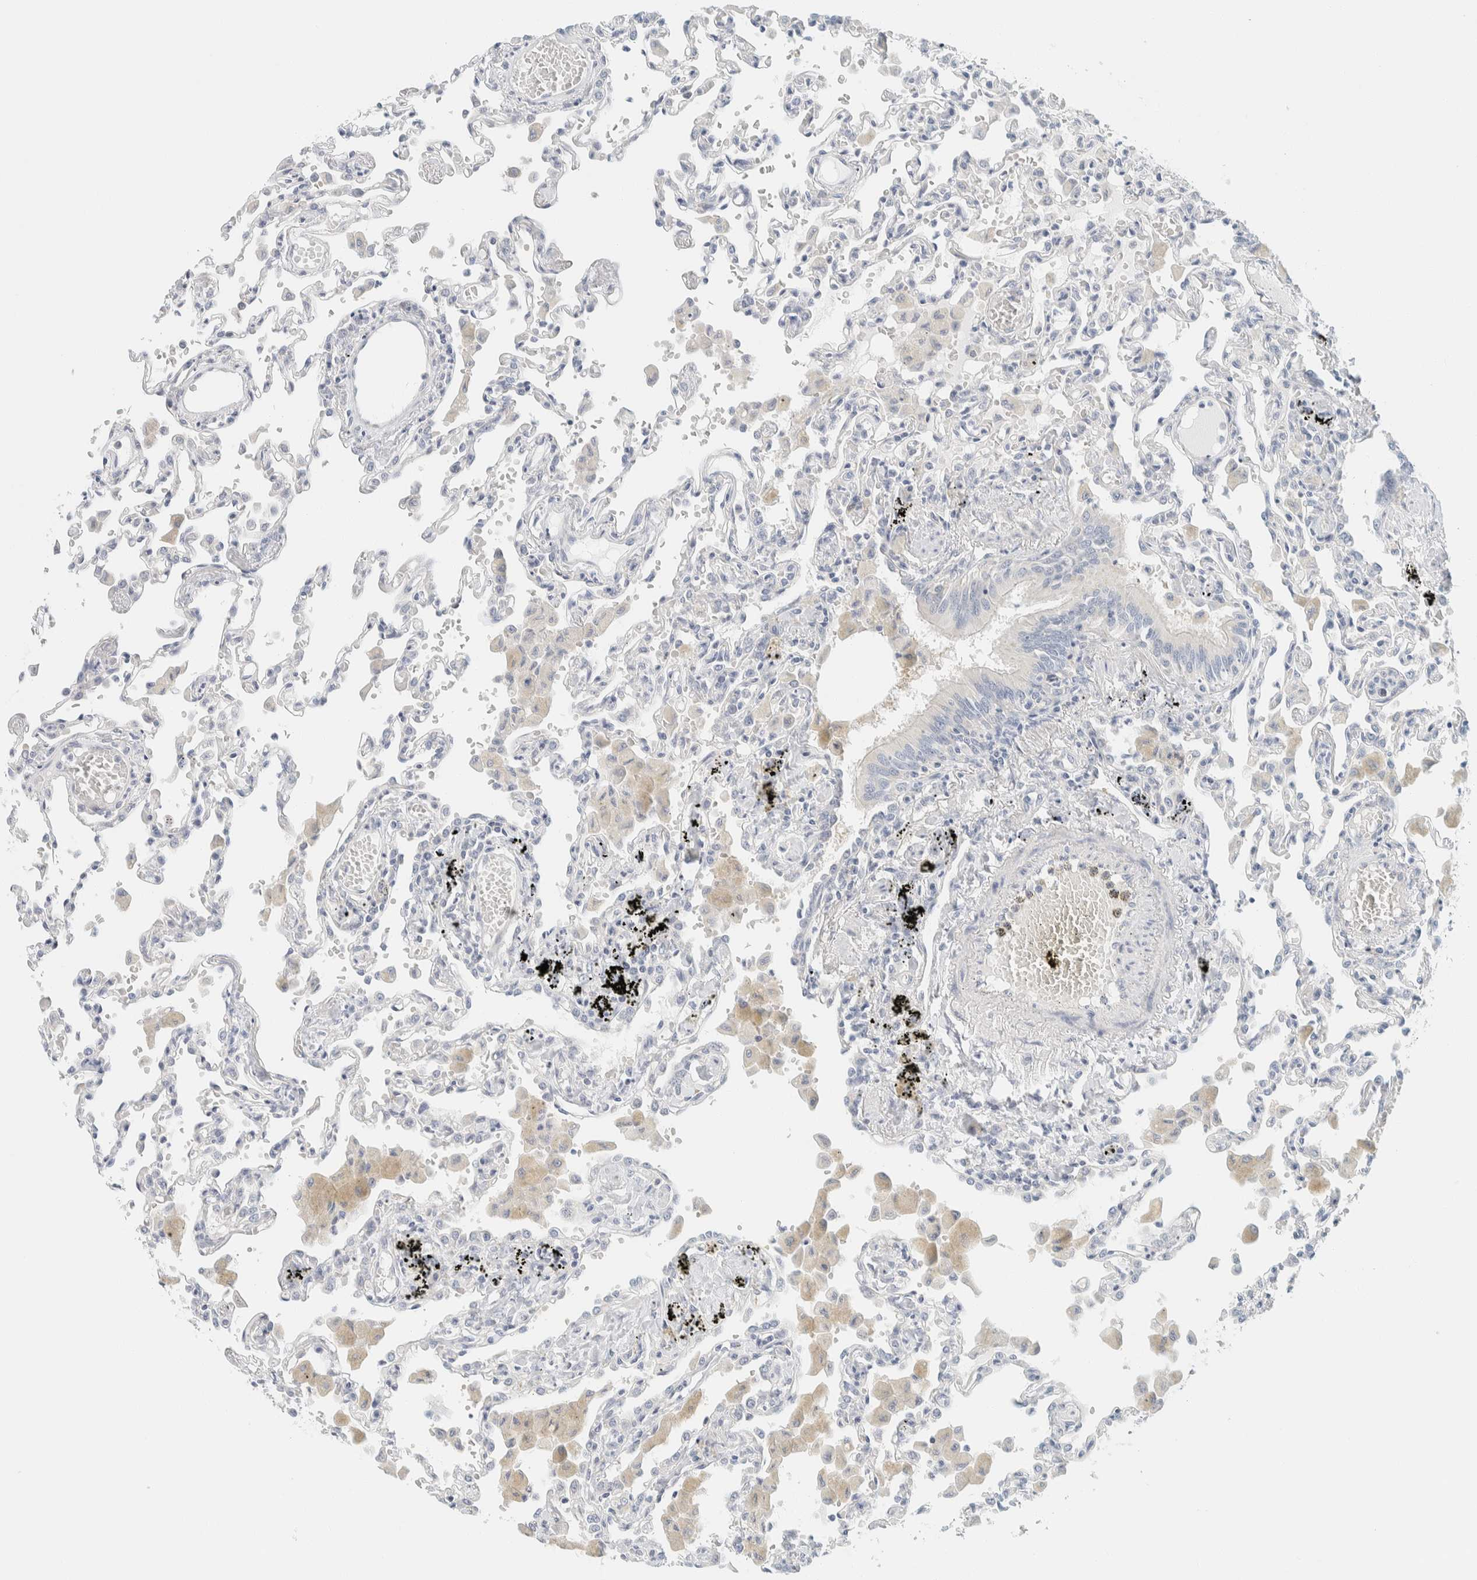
{"staining": {"intensity": "negative", "quantity": "none", "location": "none"}, "tissue": "lung", "cell_type": "Alveolar cells", "image_type": "normal", "snomed": [{"axis": "morphology", "description": "Normal tissue, NOS"}, {"axis": "topography", "description": "Bronchus"}, {"axis": "topography", "description": "Lung"}], "caption": "This is a micrograph of IHC staining of benign lung, which shows no positivity in alveolar cells. (Brightfield microscopy of DAB (3,3'-diaminobenzidine) immunohistochemistry (IHC) at high magnification).", "gene": "AARSD1", "patient": {"sex": "female", "age": 49}}